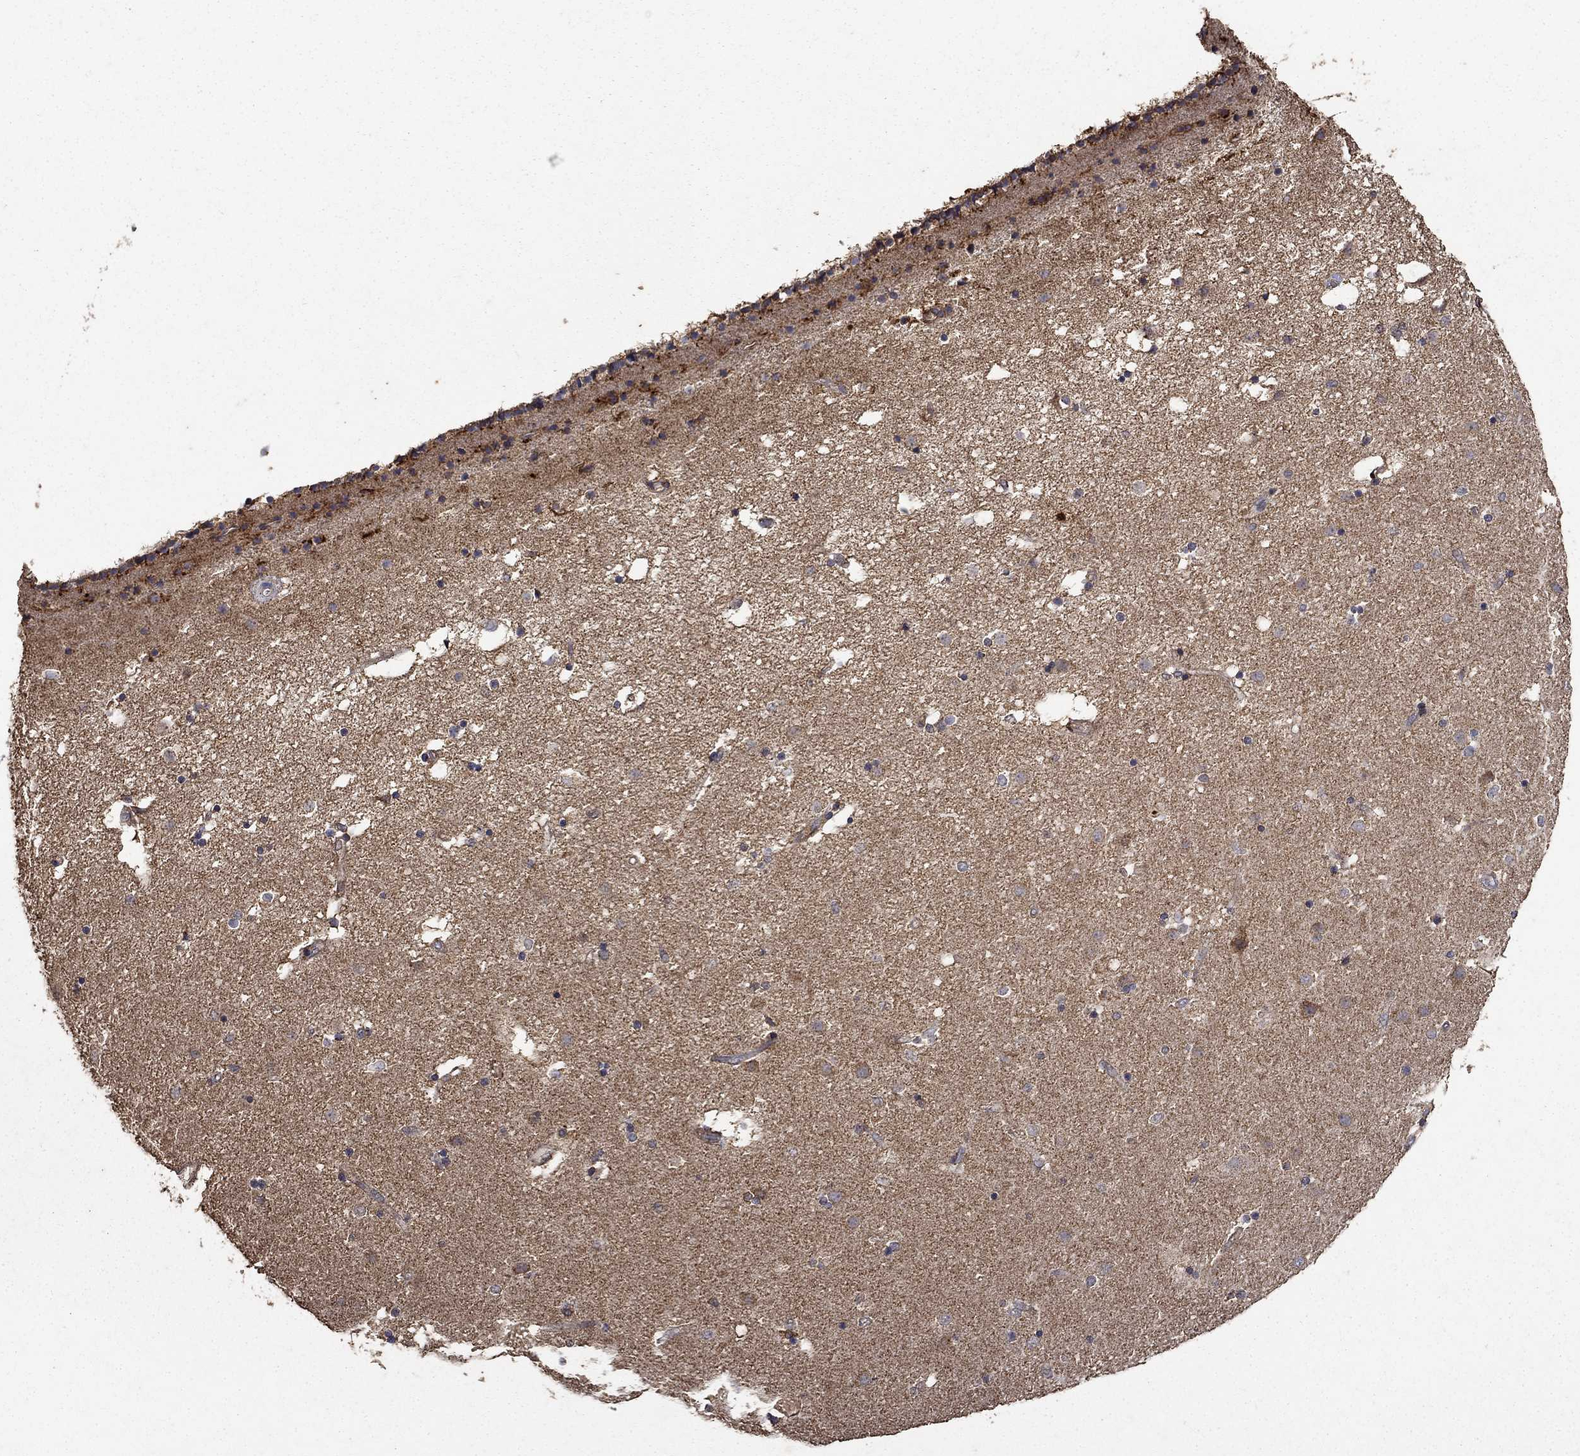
{"staining": {"intensity": "negative", "quantity": "none", "location": "none"}, "tissue": "caudate", "cell_type": "Glial cells", "image_type": "normal", "snomed": [{"axis": "morphology", "description": "Normal tissue, NOS"}, {"axis": "topography", "description": "Lateral ventricle wall"}], "caption": "Image shows no significant protein expression in glial cells of normal caudate. Brightfield microscopy of immunohistochemistry (IHC) stained with DAB (brown) and hematoxylin (blue), captured at high magnification.", "gene": "IFRD1", "patient": {"sex": "female", "age": 71}}